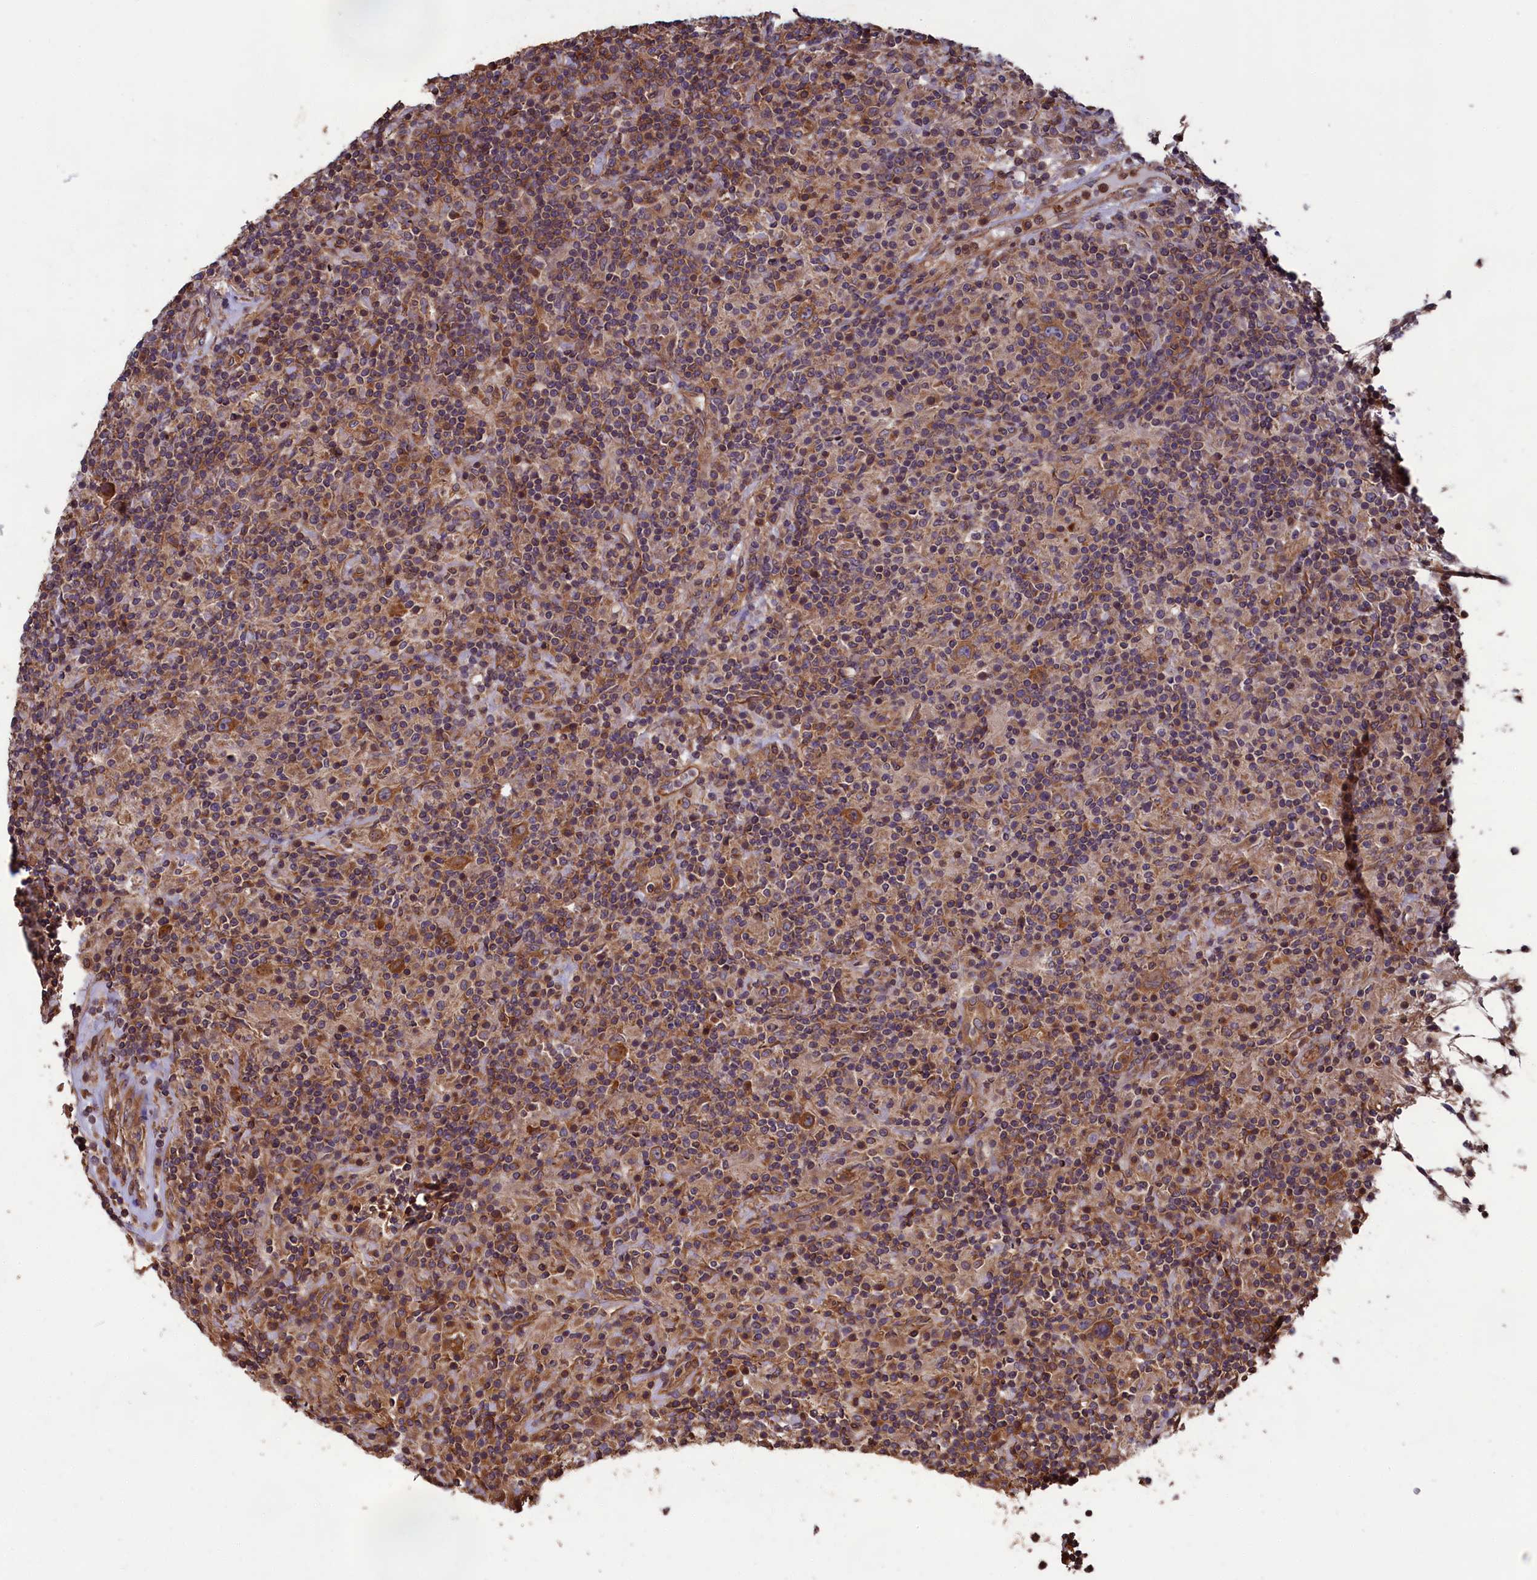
{"staining": {"intensity": "moderate", "quantity": ">75%", "location": "cytoplasmic/membranous"}, "tissue": "lymphoma", "cell_type": "Tumor cells", "image_type": "cancer", "snomed": [{"axis": "morphology", "description": "Hodgkin's disease, NOS"}, {"axis": "topography", "description": "Lymph node"}], "caption": "Moderate cytoplasmic/membranous positivity is appreciated in approximately >75% of tumor cells in Hodgkin's disease. The staining is performed using DAB brown chromogen to label protein expression. The nuclei are counter-stained blue using hematoxylin.", "gene": "CCDC124", "patient": {"sex": "male", "age": 70}}